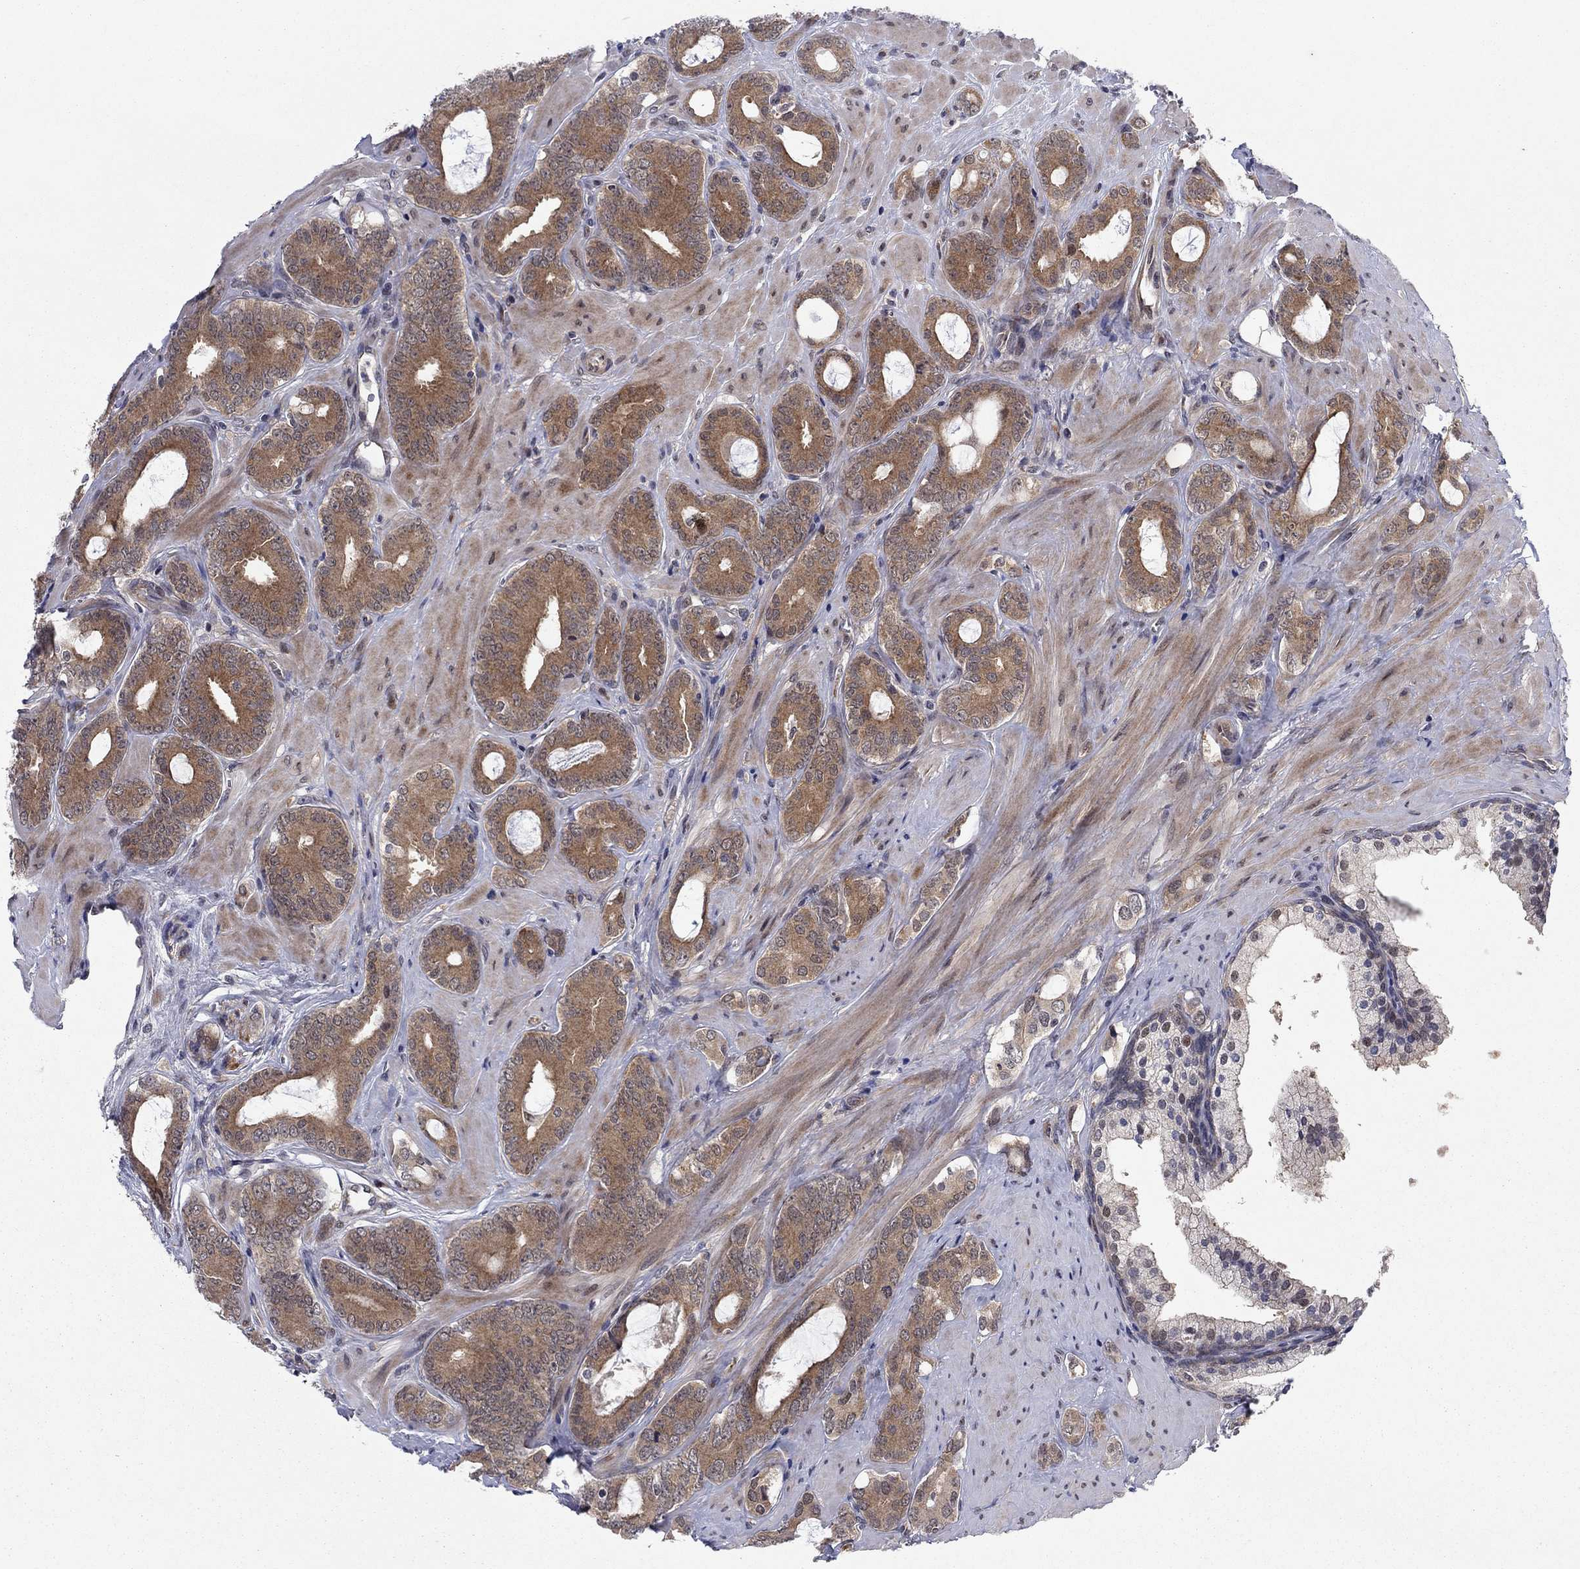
{"staining": {"intensity": "moderate", "quantity": ">75%", "location": "cytoplasmic/membranous"}, "tissue": "prostate cancer", "cell_type": "Tumor cells", "image_type": "cancer", "snomed": [{"axis": "morphology", "description": "Adenocarcinoma, NOS"}, {"axis": "topography", "description": "Prostate"}], "caption": "A brown stain highlights moderate cytoplasmic/membranous expression of a protein in prostate cancer (adenocarcinoma) tumor cells. (IHC, brightfield microscopy, high magnification).", "gene": "PSMC1", "patient": {"sex": "male", "age": 55}}